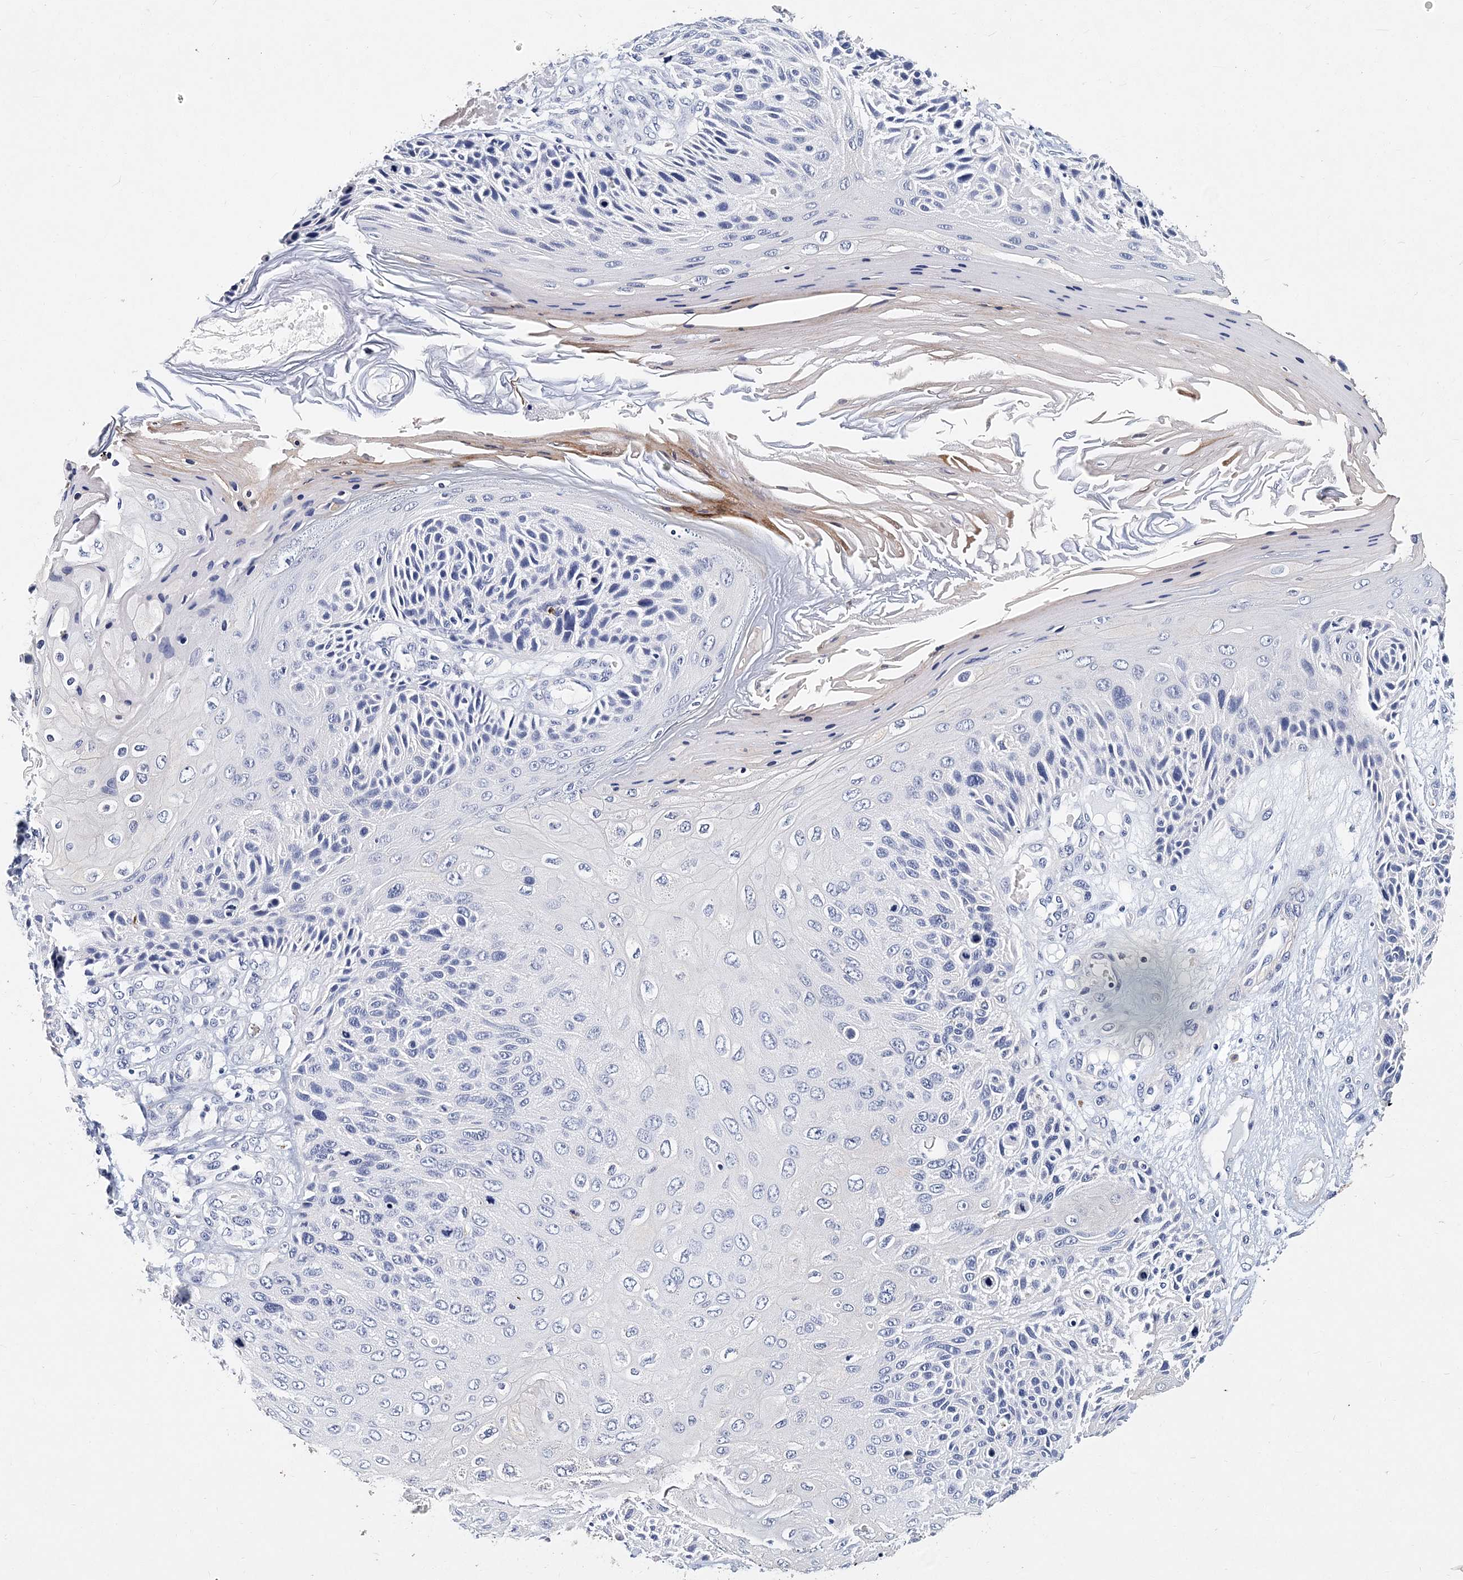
{"staining": {"intensity": "negative", "quantity": "none", "location": "none"}, "tissue": "skin cancer", "cell_type": "Tumor cells", "image_type": "cancer", "snomed": [{"axis": "morphology", "description": "Squamous cell carcinoma, NOS"}, {"axis": "topography", "description": "Skin"}], "caption": "An immunohistochemistry (IHC) micrograph of squamous cell carcinoma (skin) is shown. There is no staining in tumor cells of squamous cell carcinoma (skin).", "gene": "ITGA2B", "patient": {"sex": "female", "age": 88}}